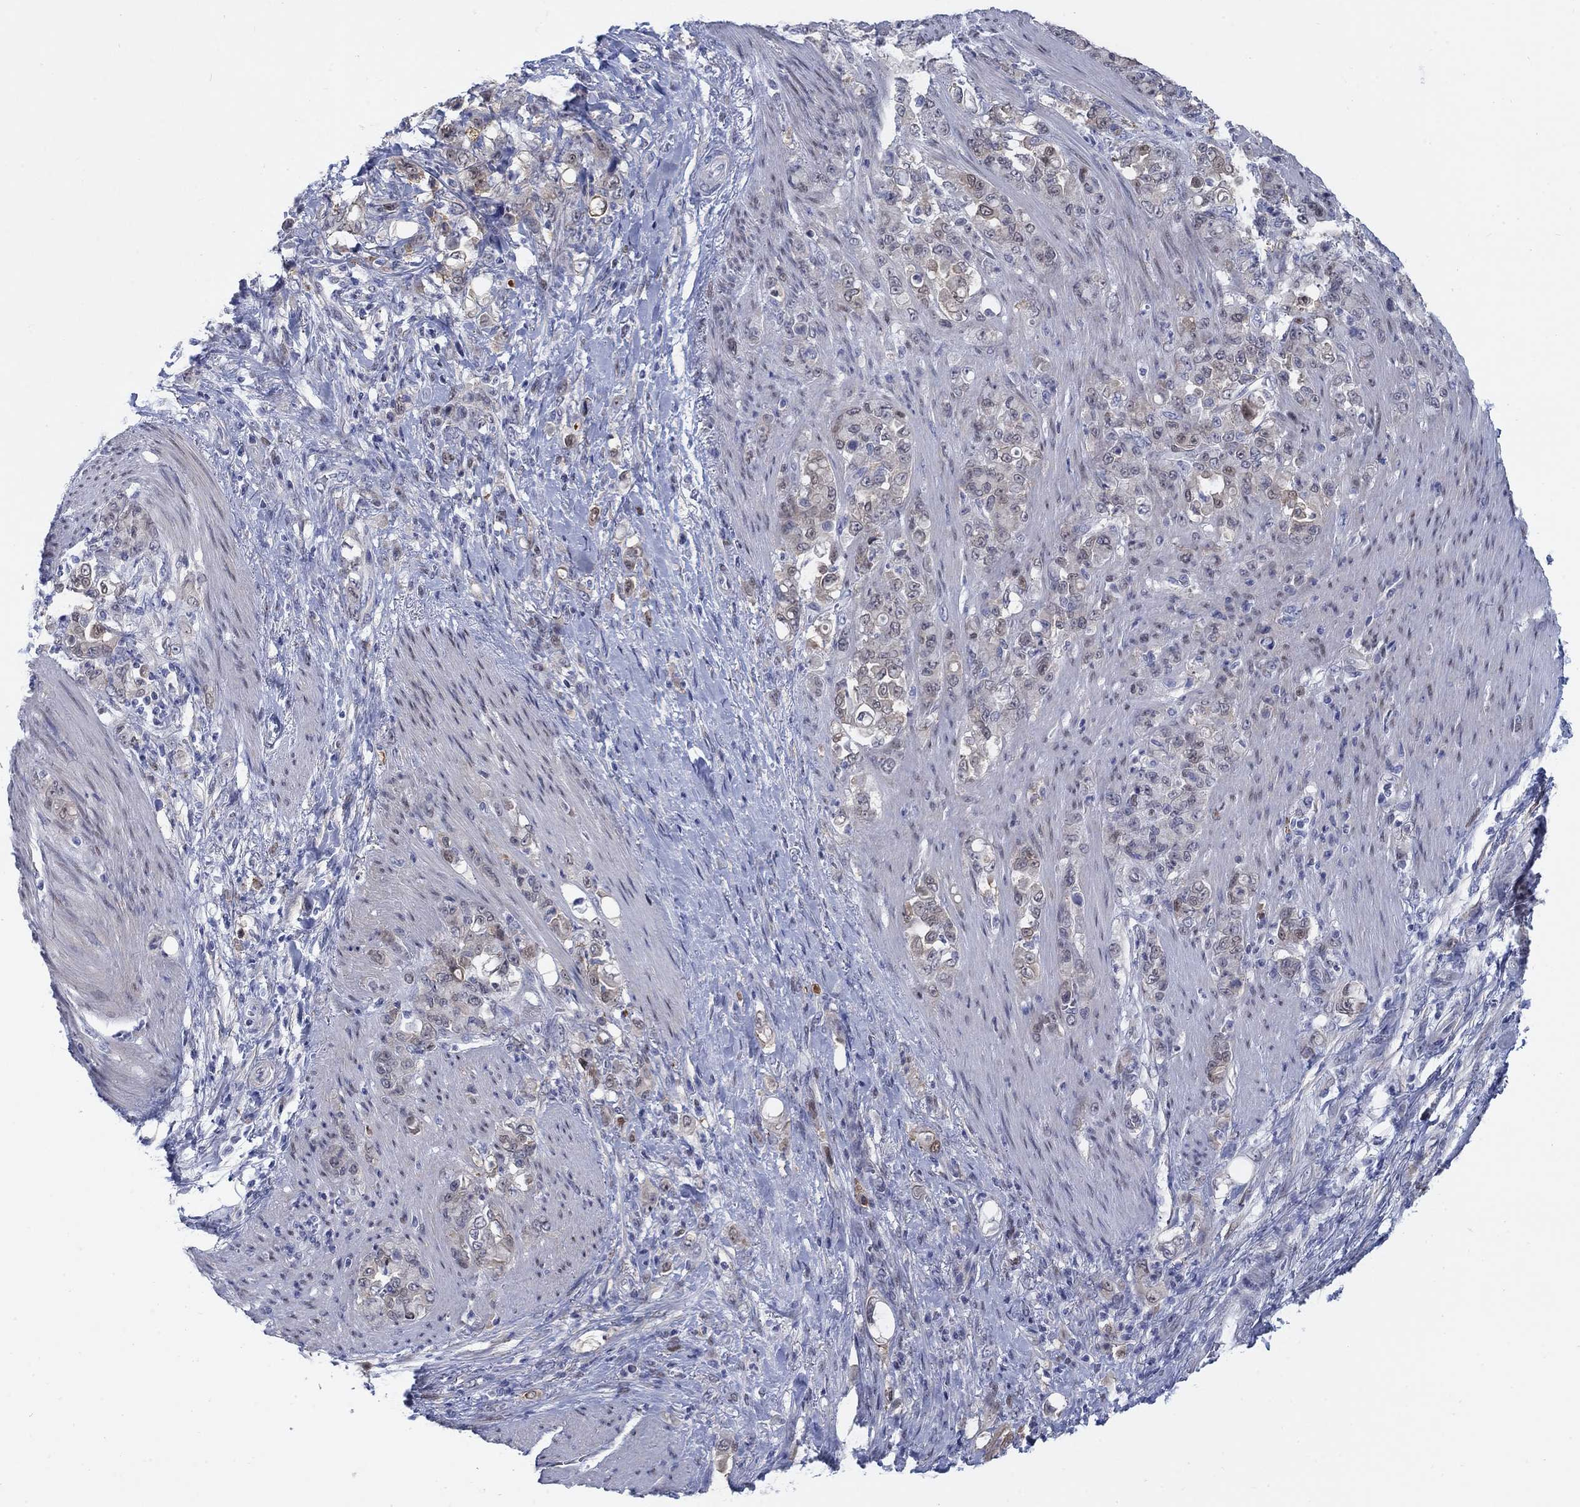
{"staining": {"intensity": "weak", "quantity": "25%-75%", "location": "cytoplasmic/membranous"}, "tissue": "stomach cancer", "cell_type": "Tumor cells", "image_type": "cancer", "snomed": [{"axis": "morphology", "description": "Adenocarcinoma, NOS"}, {"axis": "topography", "description": "Stomach"}], "caption": "Weak cytoplasmic/membranous positivity for a protein is present in about 25%-75% of tumor cells of stomach adenocarcinoma using immunohistochemistry (IHC).", "gene": "MYO3A", "patient": {"sex": "female", "age": 79}}